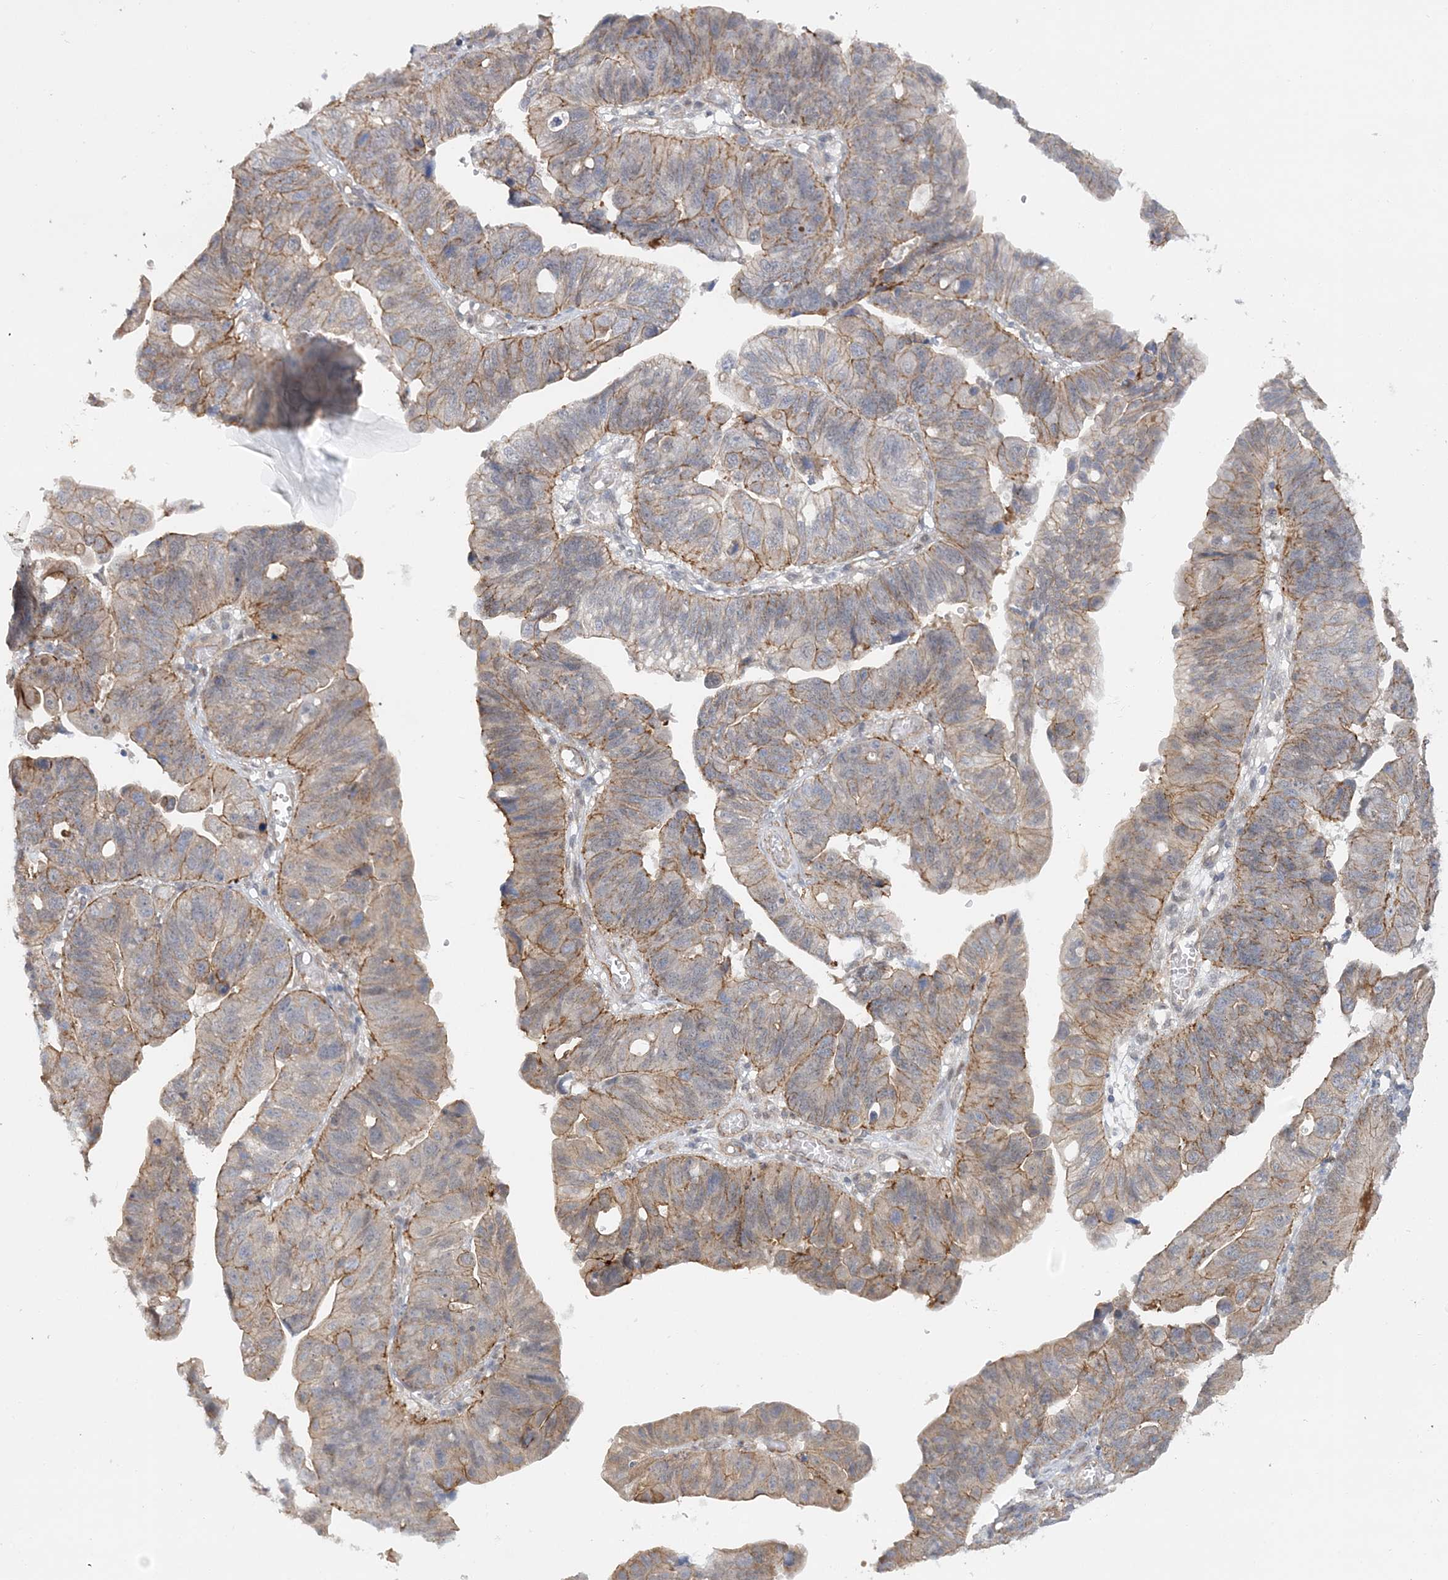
{"staining": {"intensity": "moderate", "quantity": "25%-75%", "location": "cytoplasmic/membranous"}, "tissue": "stomach cancer", "cell_type": "Tumor cells", "image_type": "cancer", "snomed": [{"axis": "morphology", "description": "Adenocarcinoma, NOS"}, {"axis": "topography", "description": "Stomach"}], "caption": "A brown stain labels moderate cytoplasmic/membranous expression of a protein in stomach cancer tumor cells.", "gene": "MAT2B", "patient": {"sex": "male", "age": 59}}